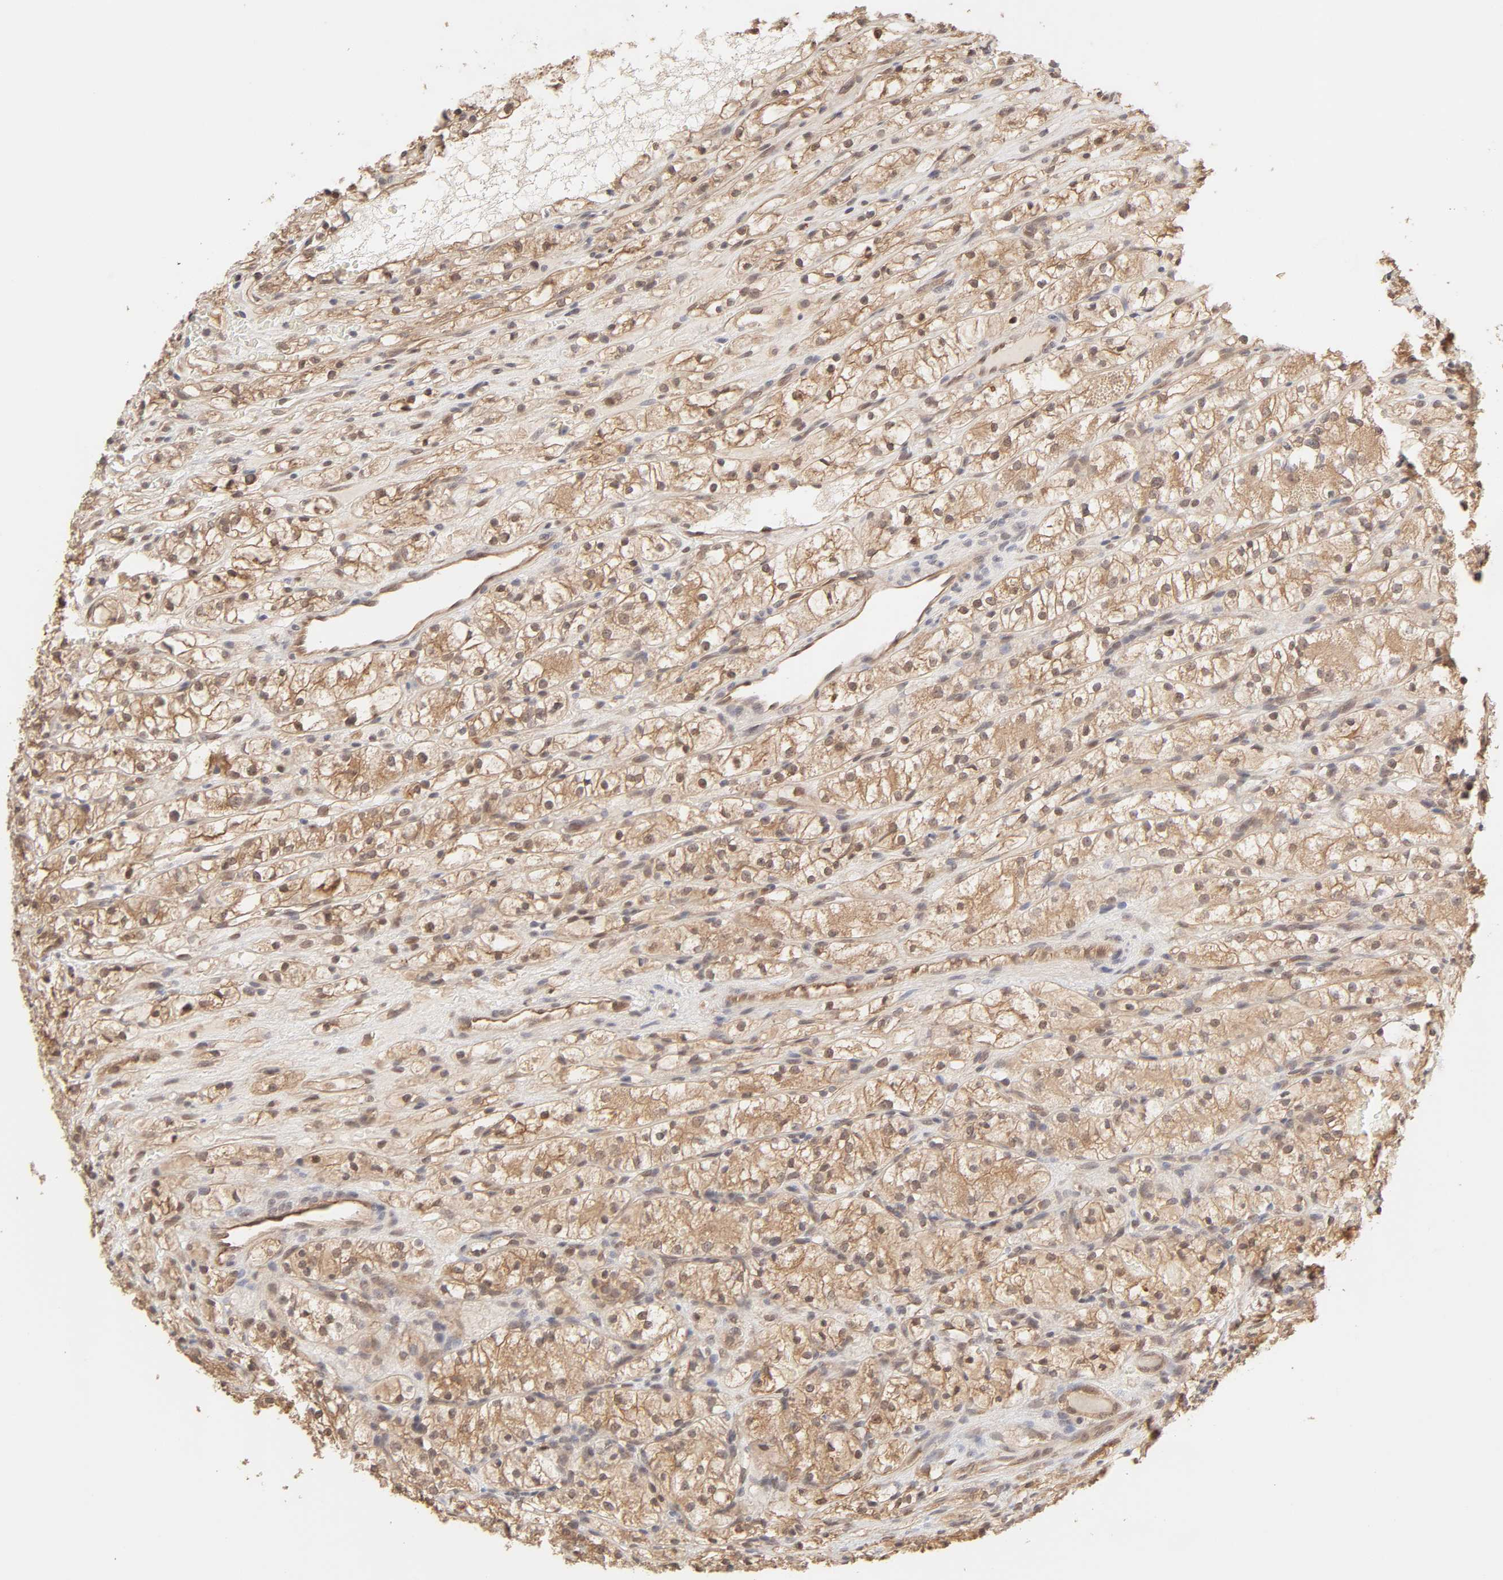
{"staining": {"intensity": "moderate", "quantity": ">75%", "location": "cytoplasmic/membranous"}, "tissue": "renal cancer", "cell_type": "Tumor cells", "image_type": "cancer", "snomed": [{"axis": "morphology", "description": "Adenocarcinoma, NOS"}, {"axis": "topography", "description": "Kidney"}], "caption": "Immunohistochemistry (IHC) image of adenocarcinoma (renal) stained for a protein (brown), which exhibits medium levels of moderate cytoplasmic/membranous expression in about >75% of tumor cells.", "gene": "MAPK1", "patient": {"sex": "female", "age": 60}}